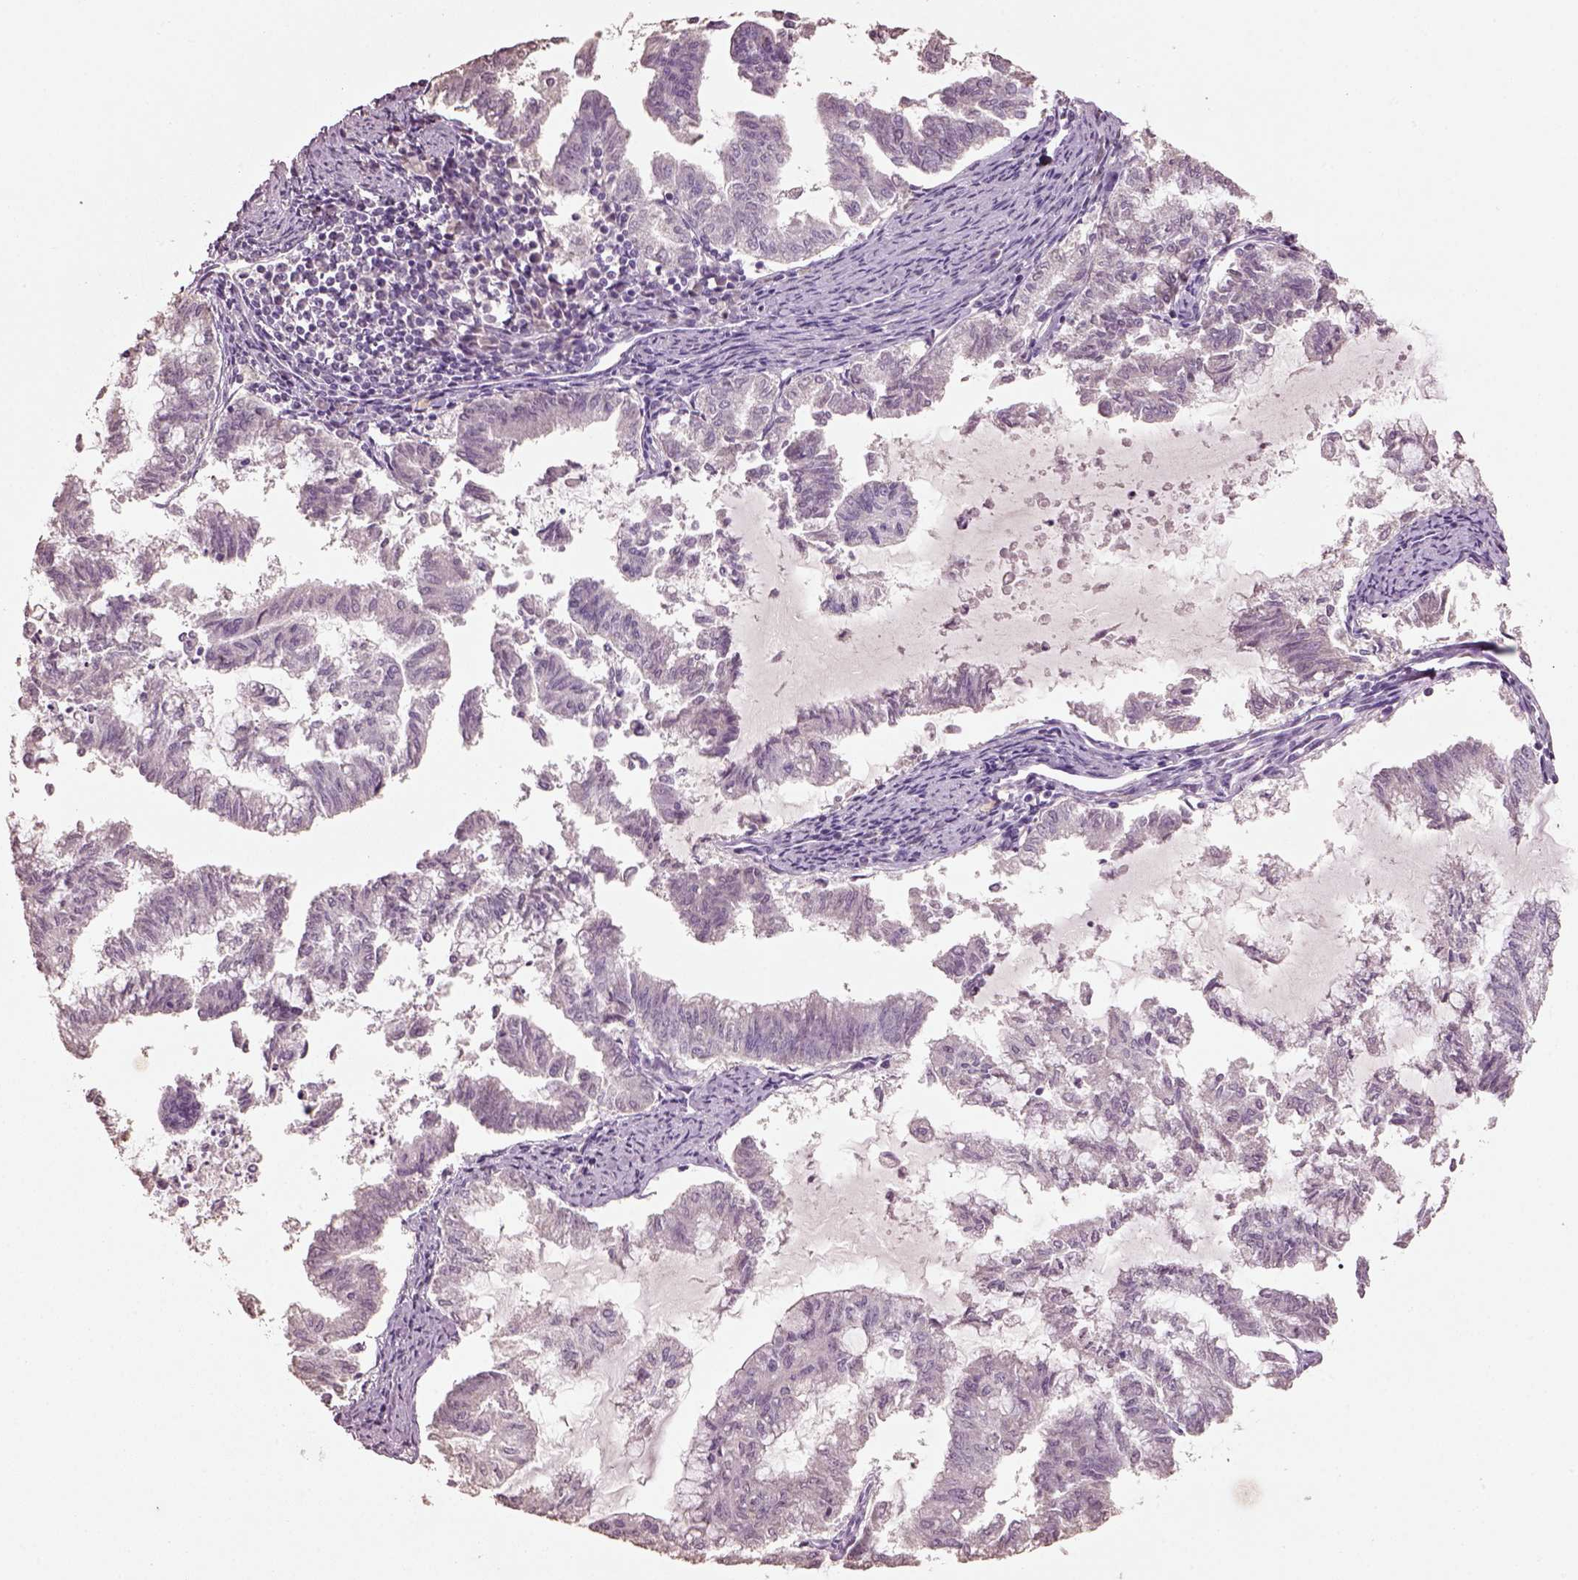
{"staining": {"intensity": "negative", "quantity": "none", "location": "none"}, "tissue": "endometrial cancer", "cell_type": "Tumor cells", "image_type": "cancer", "snomed": [{"axis": "morphology", "description": "Adenocarcinoma, NOS"}, {"axis": "topography", "description": "Endometrium"}], "caption": "The immunohistochemistry (IHC) image has no significant expression in tumor cells of endometrial cancer (adenocarcinoma) tissue.", "gene": "KCNIP3", "patient": {"sex": "female", "age": 79}}